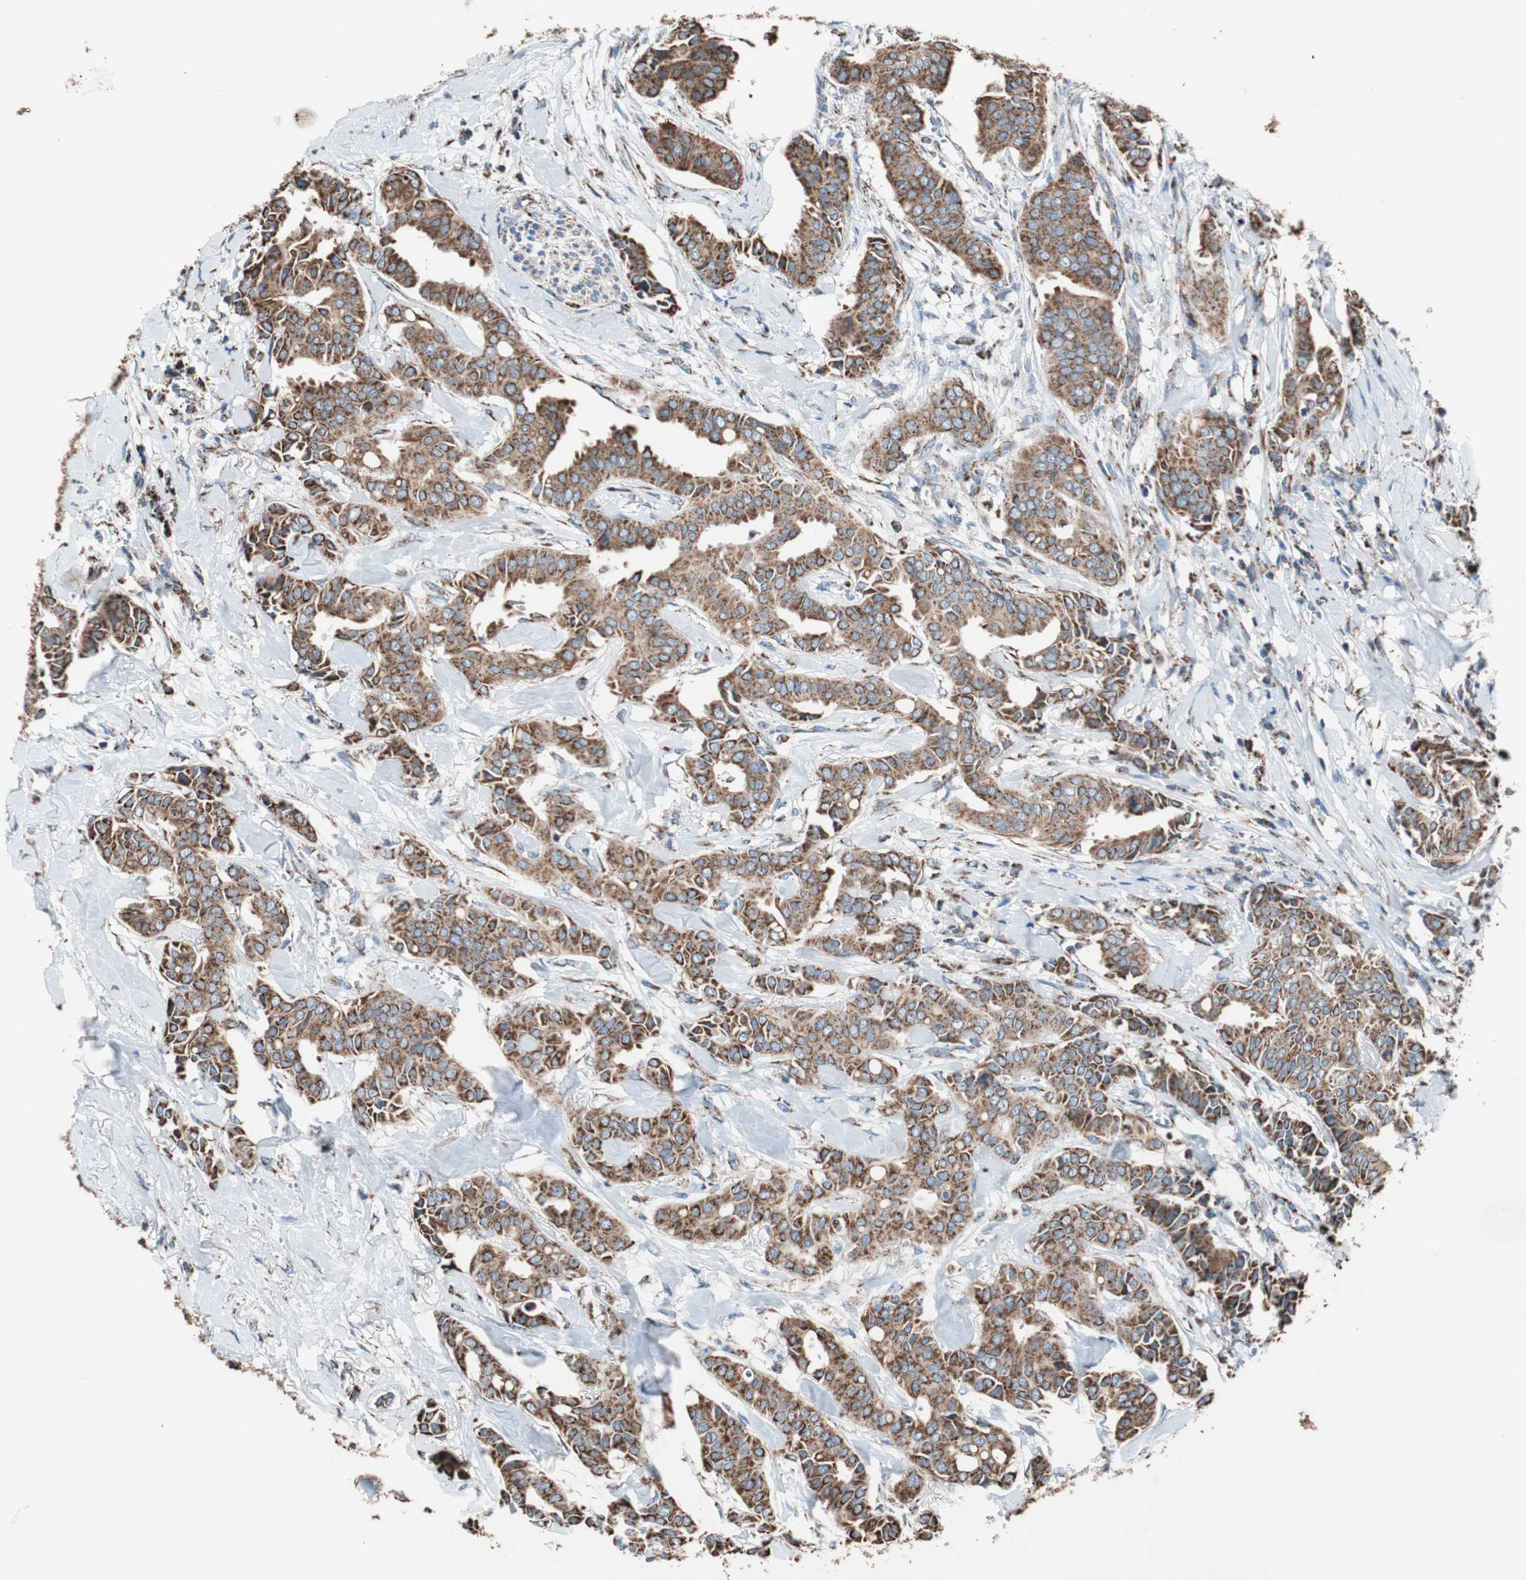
{"staining": {"intensity": "strong", "quantity": ">75%", "location": "cytoplasmic/membranous"}, "tissue": "head and neck cancer", "cell_type": "Tumor cells", "image_type": "cancer", "snomed": [{"axis": "morphology", "description": "Adenocarcinoma, NOS"}, {"axis": "topography", "description": "Salivary gland"}, {"axis": "topography", "description": "Head-Neck"}], "caption": "There is high levels of strong cytoplasmic/membranous staining in tumor cells of head and neck cancer, as demonstrated by immunohistochemical staining (brown color).", "gene": "PCSK4", "patient": {"sex": "female", "age": 59}}